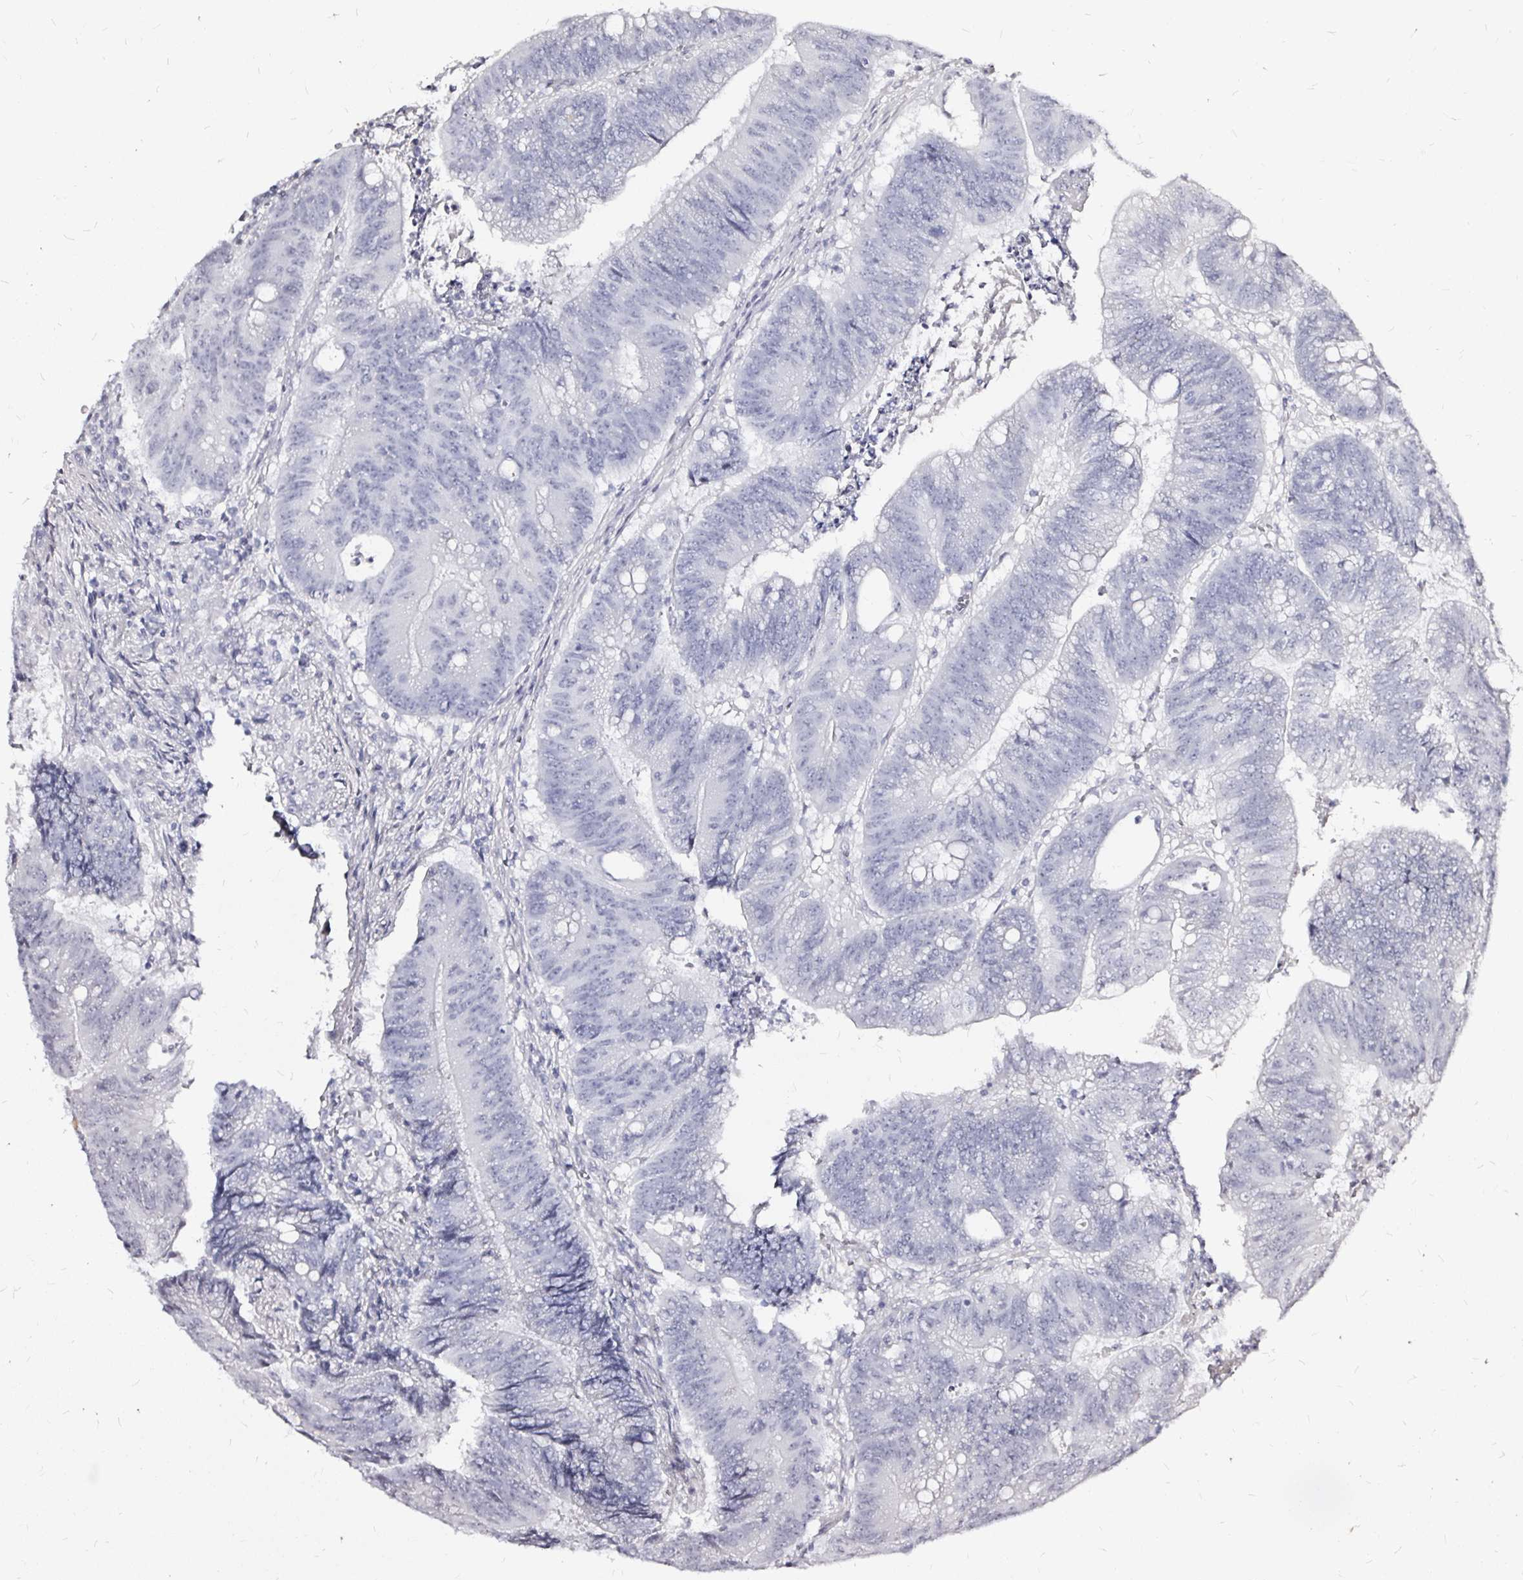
{"staining": {"intensity": "negative", "quantity": "none", "location": "none"}, "tissue": "colorectal cancer", "cell_type": "Tumor cells", "image_type": "cancer", "snomed": [{"axis": "morphology", "description": "Adenocarcinoma, NOS"}, {"axis": "topography", "description": "Colon"}], "caption": "High power microscopy histopathology image of an IHC micrograph of adenocarcinoma (colorectal), revealing no significant expression in tumor cells.", "gene": "LUZP4", "patient": {"sex": "female", "age": 87}}